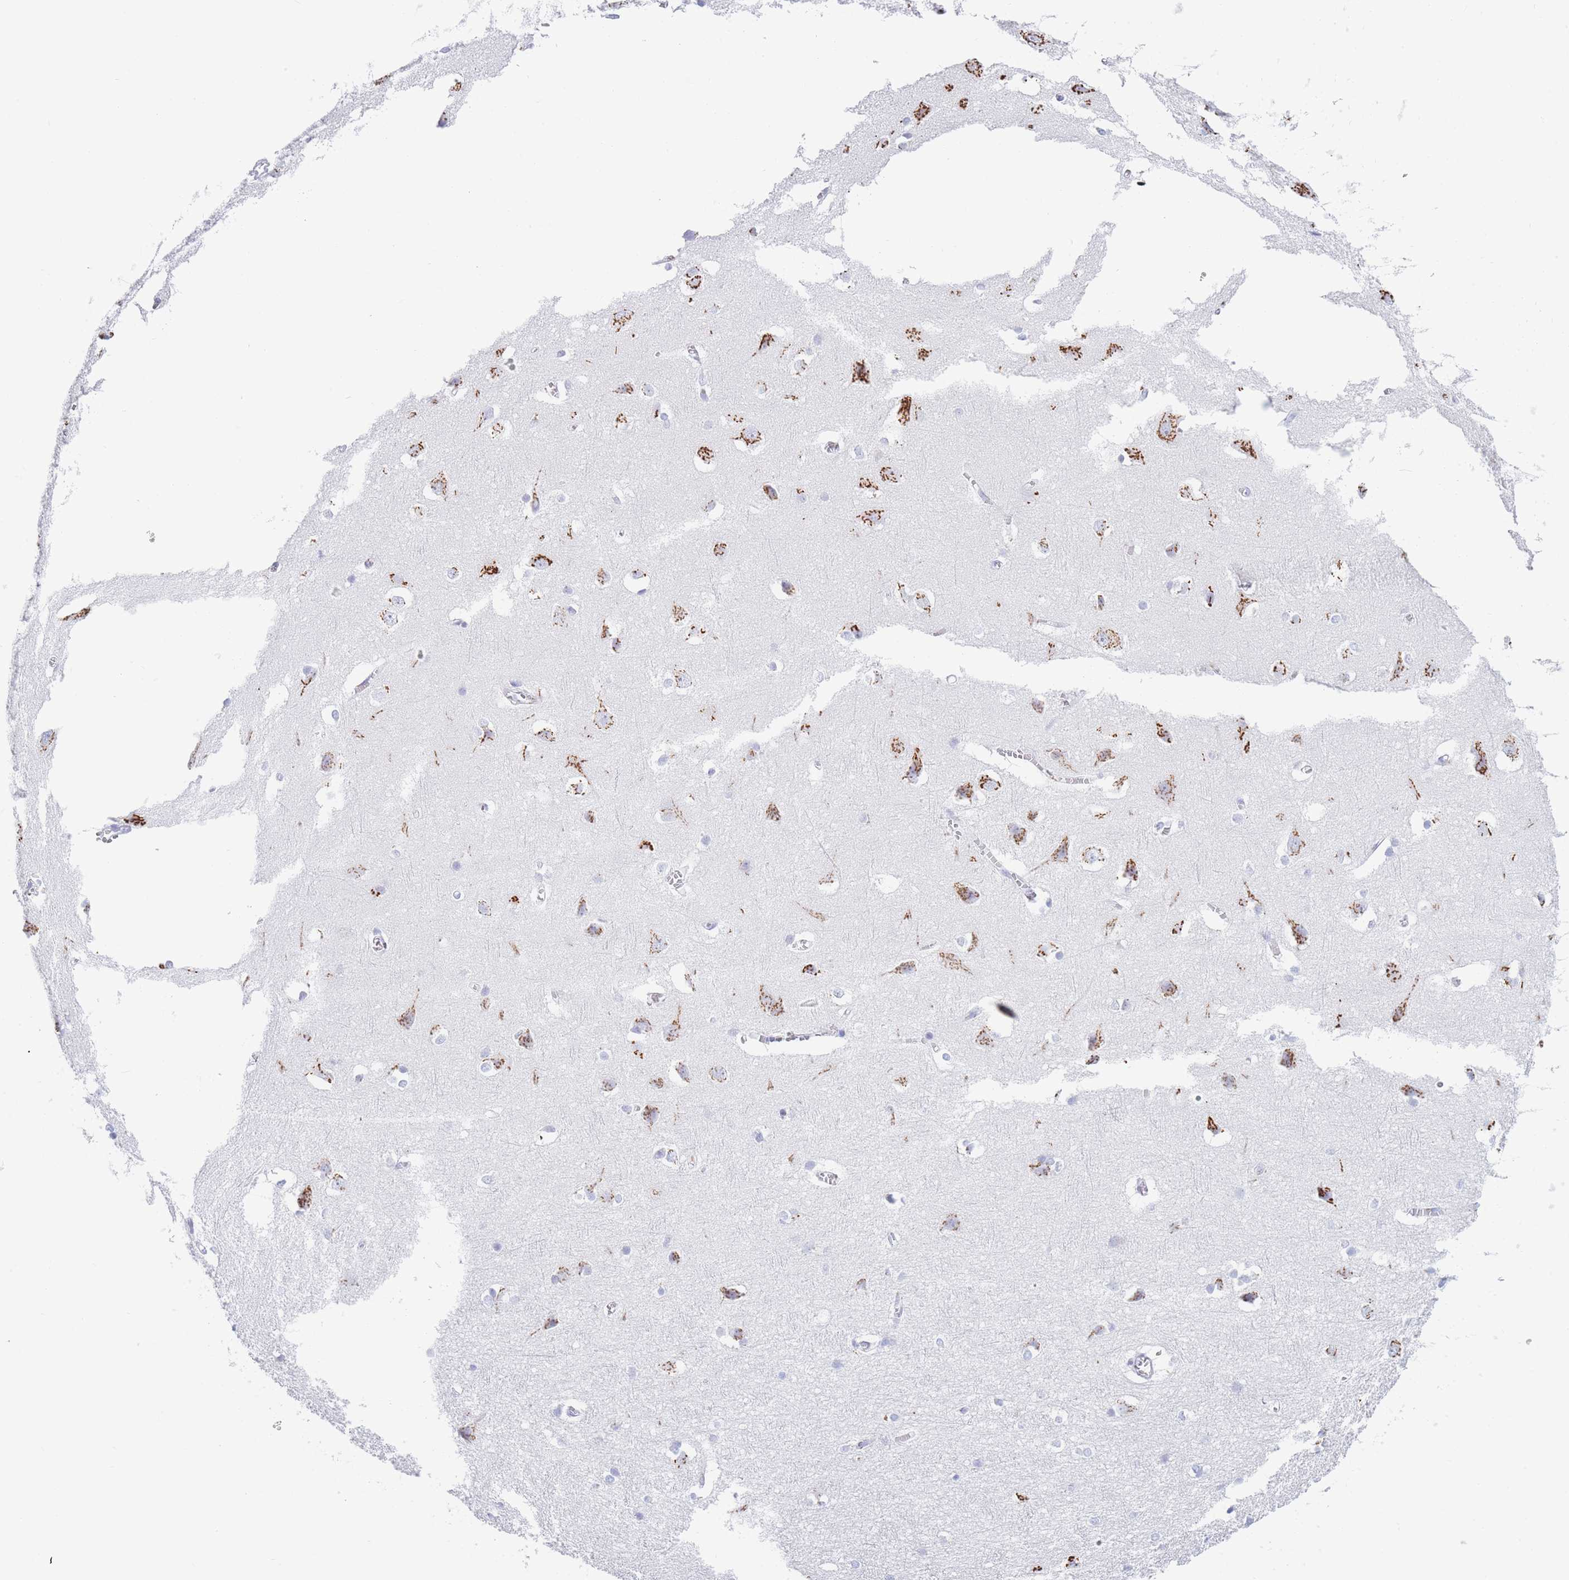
{"staining": {"intensity": "negative", "quantity": "none", "location": "none"}, "tissue": "cerebral cortex", "cell_type": "Endothelial cells", "image_type": "normal", "snomed": [{"axis": "morphology", "description": "Normal tissue, NOS"}, {"axis": "topography", "description": "Cerebral cortex"}], "caption": "High power microscopy histopathology image of an IHC histopathology image of benign cerebral cortex, revealing no significant positivity in endothelial cells.", "gene": "FAM3C", "patient": {"sex": "male", "age": 37}}